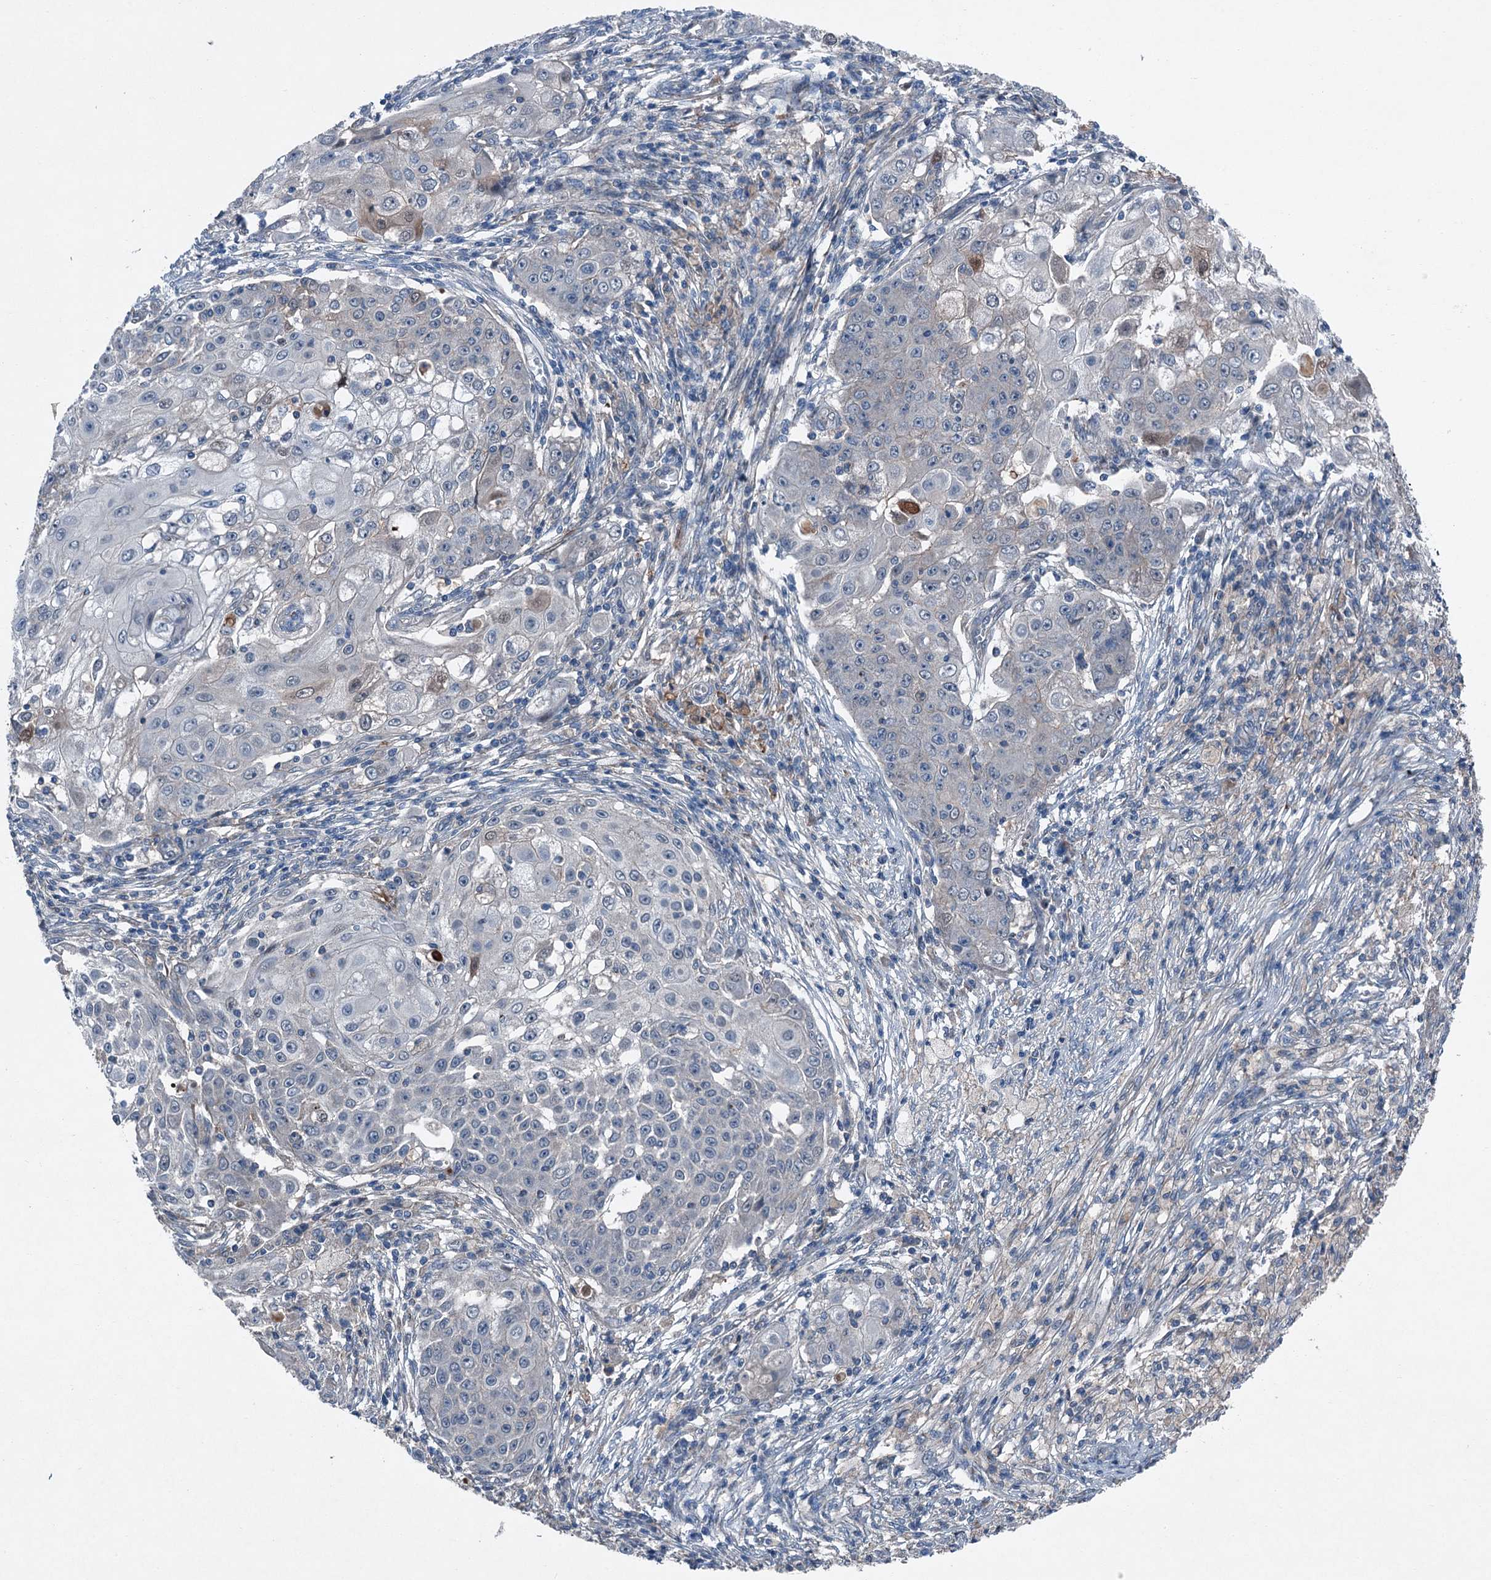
{"staining": {"intensity": "negative", "quantity": "none", "location": "none"}, "tissue": "ovarian cancer", "cell_type": "Tumor cells", "image_type": "cancer", "snomed": [{"axis": "morphology", "description": "Carcinoma, endometroid"}, {"axis": "topography", "description": "Ovary"}], "caption": "Ovarian cancer was stained to show a protein in brown. There is no significant expression in tumor cells. (DAB (3,3'-diaminobenzidine) immunohistochemistry (IHC) with hematoxylin counter stain).", "gene": "SLC2A10", "patient": {"sex": "female", "age": 42}}